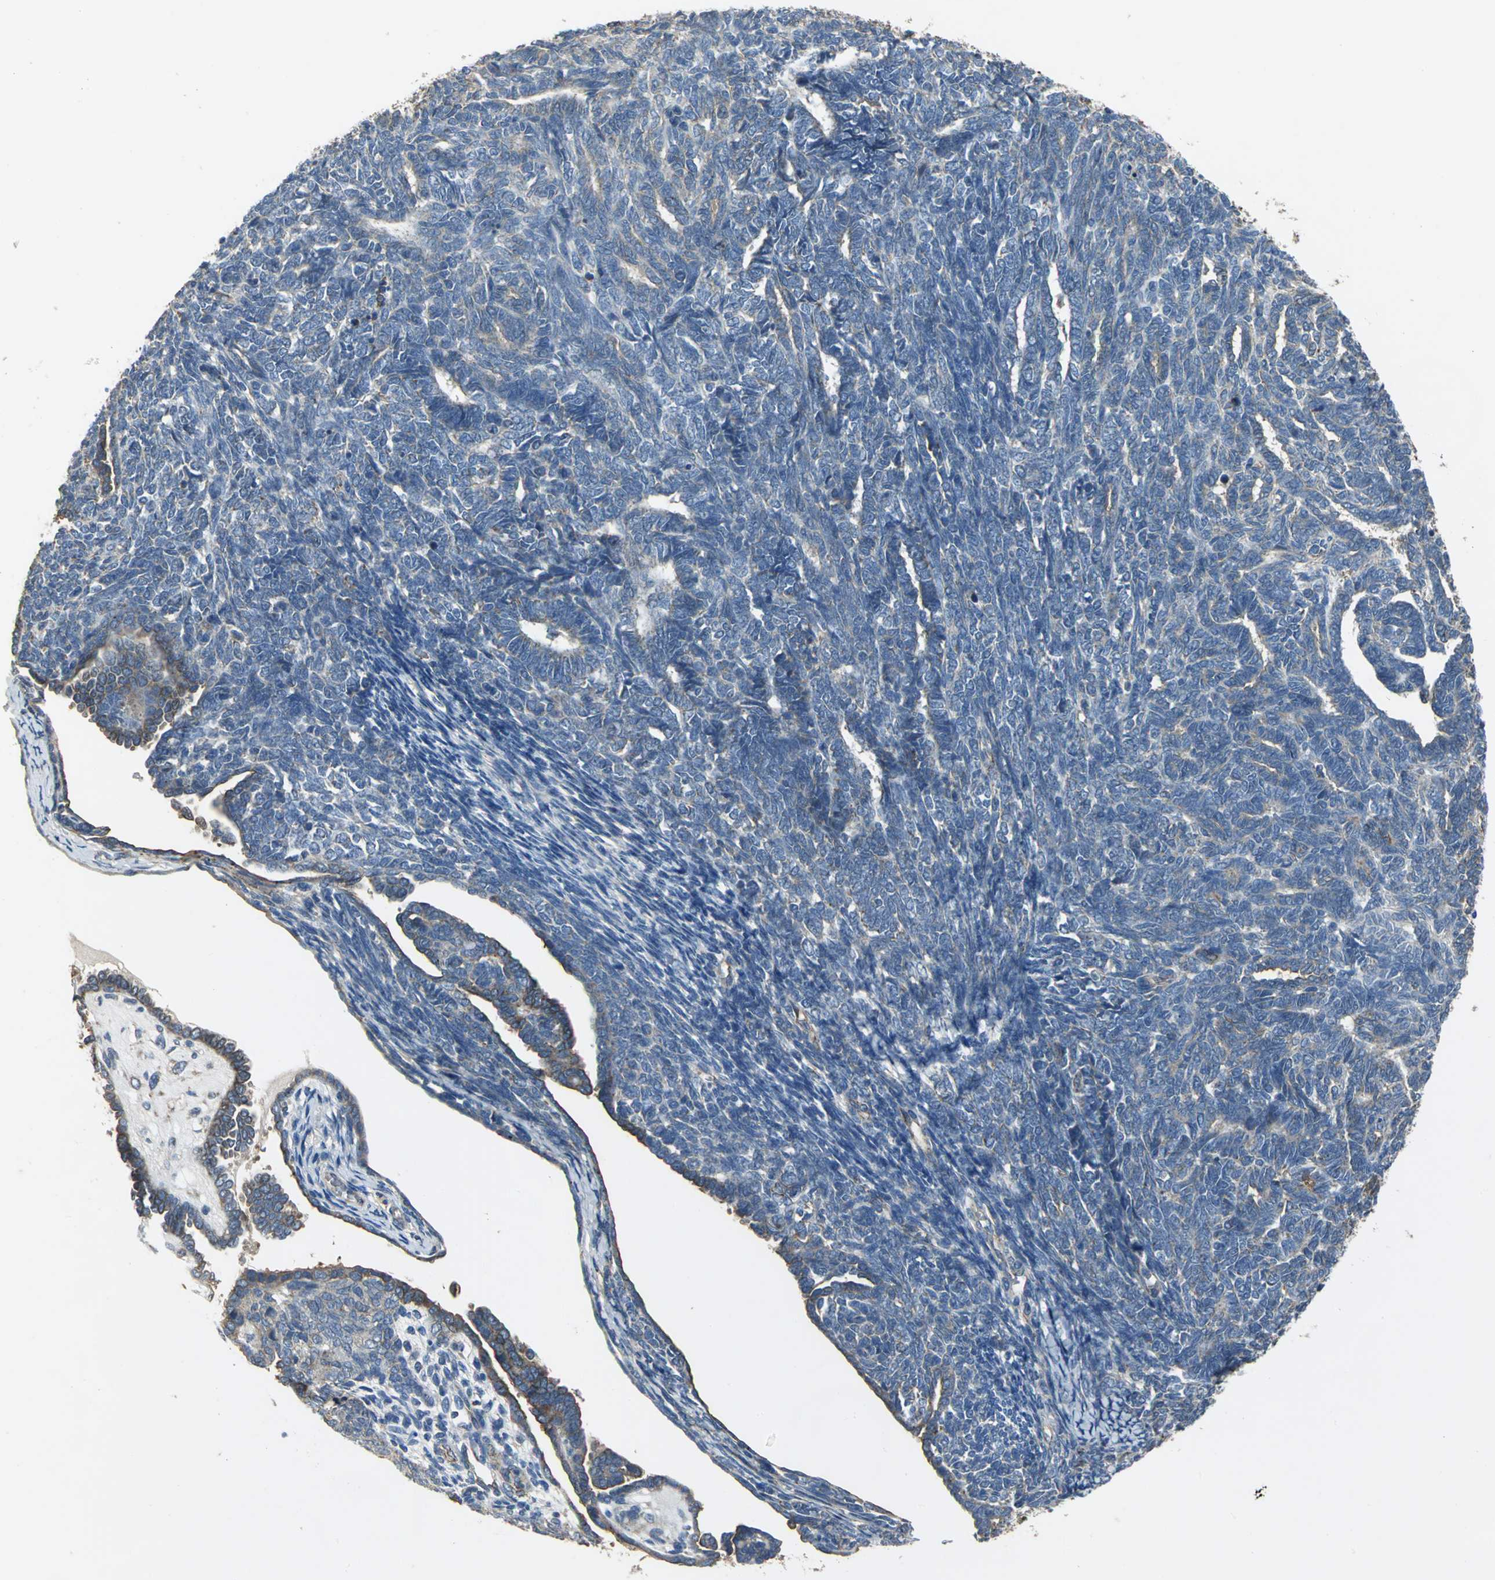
{"staining": {"intensity": "moderate", "quantity": "25%-75%", "location": "cytoplasmic/membranous"}, "tissue": "endometrial cancer", "cell_type": "Tumor cells", "image_type": "cancer", "snomed": [{"axis": "morphology", "description": "Neoplasm, malignant, NOS"}, {"axis": "topography", "description": "Endometrium"}], "caption": "A high-resolution histopathology image shows immunohistochemistry (IHC) staining of endometrial malignant neoplasm, which reveals moderate cytoplasmic/membranous positivity in about 25%-75% of tumor cells.", "gene": "NDUFB5", "patient": {"sex": "female", "age": 74}}